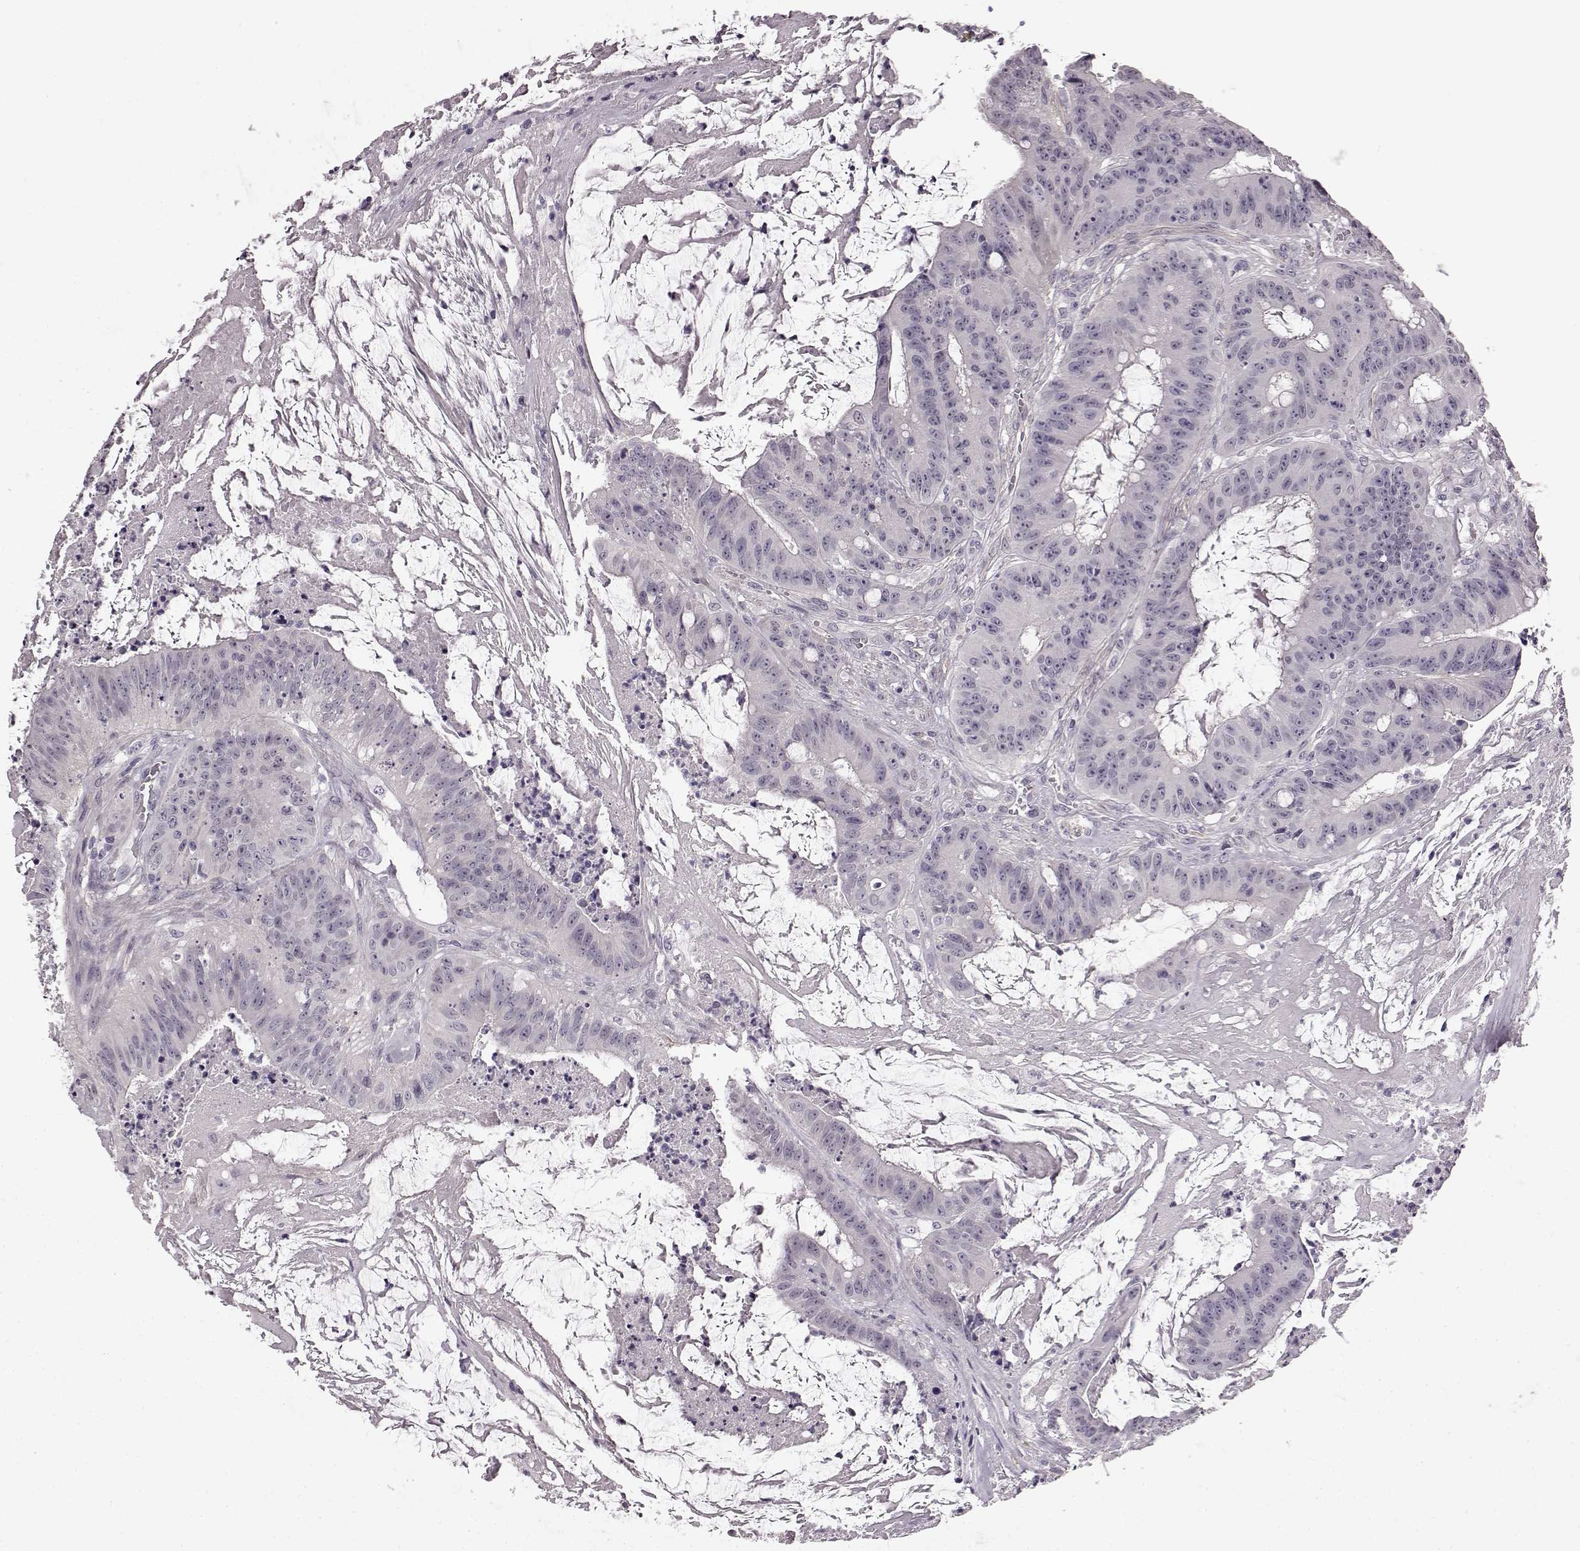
{"staining": {"intensity": "negative", "quantity": "none", "location": "none"}, "tissue": "colorectal cancer", "cell_type": "Tumor cells", "image_type": "cancer", "snomed": [{"axis": "morphology", "description": "Adenocarcinoma, NOS"}, {"axis": "topography", "description": "Colon"}], "caption": "Immunohistochemical staining of colorectal adenocarcinoma exhibits no significant expression in tumor cells.", "gene": "SLCO3A1", "patient": {"sex": "male", "age": 33}}